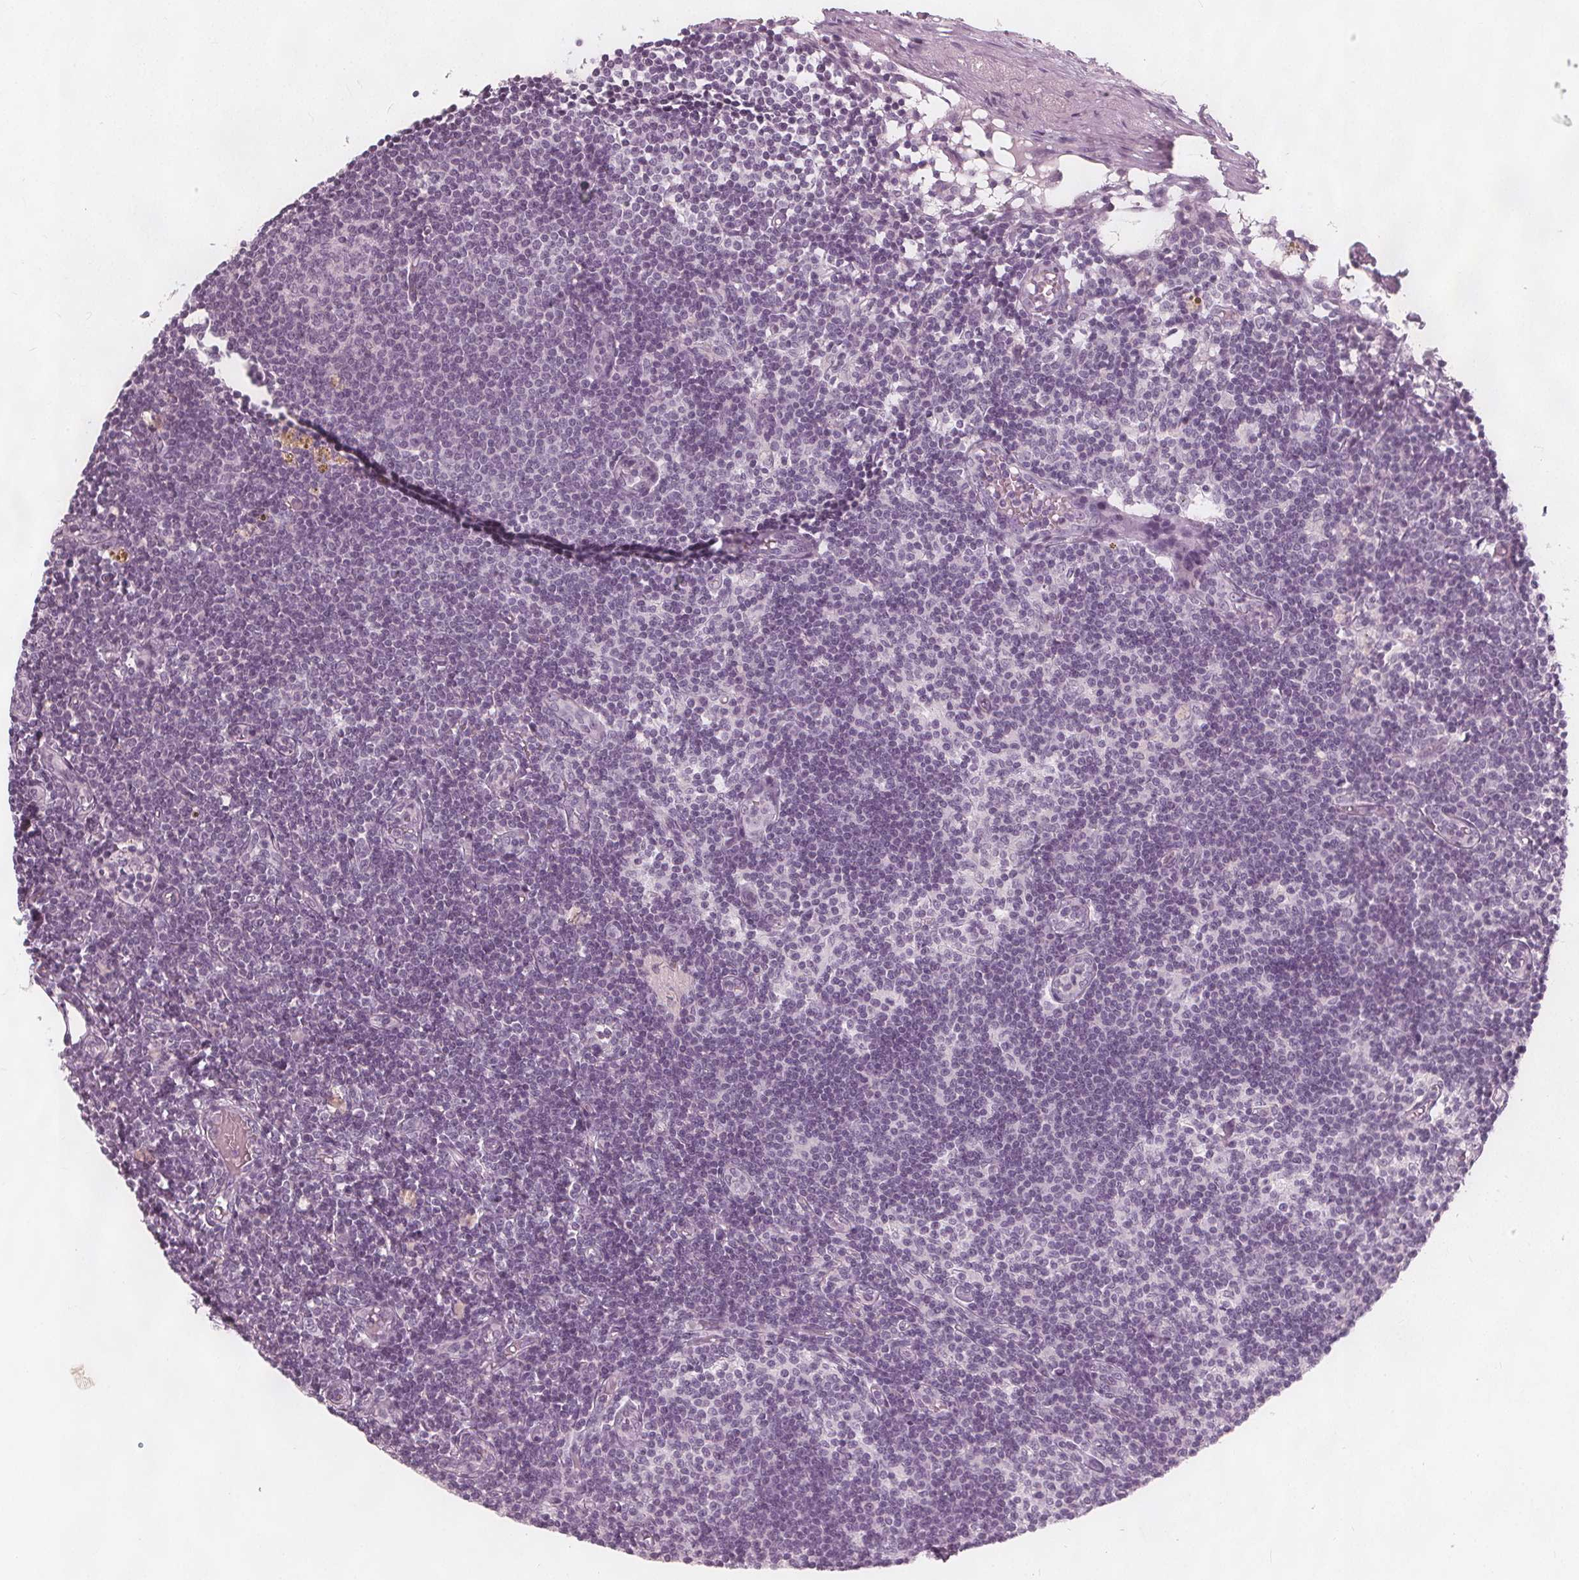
{"staining": {"intensity": "negative", "quantity": "none", "location": "none"}, "tissue": "lymph node", "cell_type": "Germinal center cells", "image_type": "normal", "snomed": [{"axis": "morphology", "description": "Normal tissue, NOS"}, {"axis": "topography", "description": "Lymph node"}], "caption": "Germinal center cells are negative for brown protein staining in normal lymph node.", "gene": "BRSK1", "patient": {"sex": "female", "age": 69}}